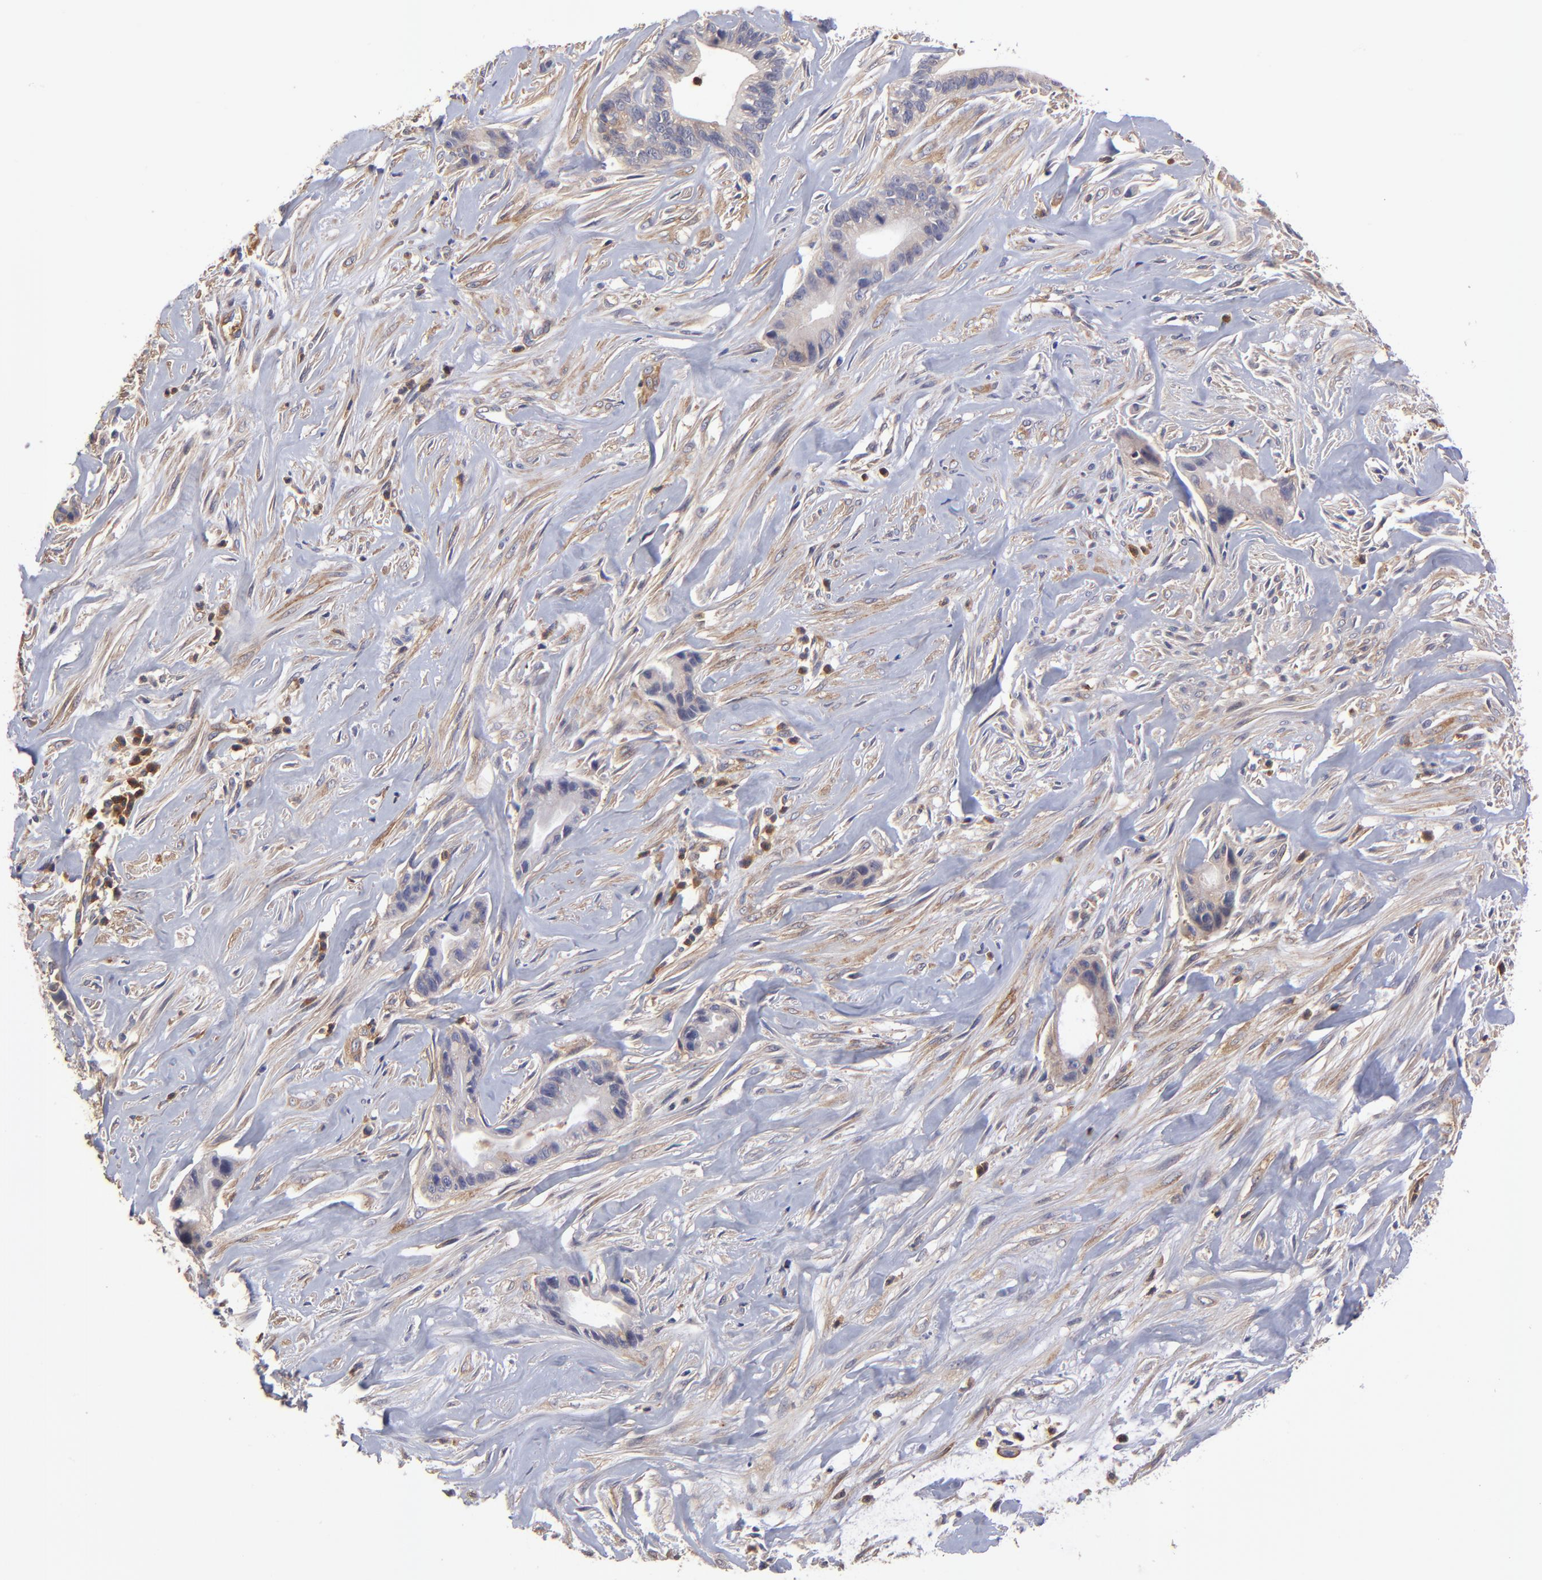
{"staining": {"intensity": "weak", "quantity": "25%-75%", "location": "cytoplasmic/membranous"}, "tissue": "liver cancer", "cell_type": "Tumor cells", "image_type": "cancer", "snomed": [{"axis": "morphology", "description": "Cholangiocarcinoma"}, {"axis": "topography", "description": "Liver"}], "caption": "Protein expression analysis of human liver cancer (cholangiocarcinoma) reveals weak cytoplasmic/membranous expression in about 25%-75% of tumor cells.", "gene": "ASB7", "patient": {"sex": "female", "age": 55}}